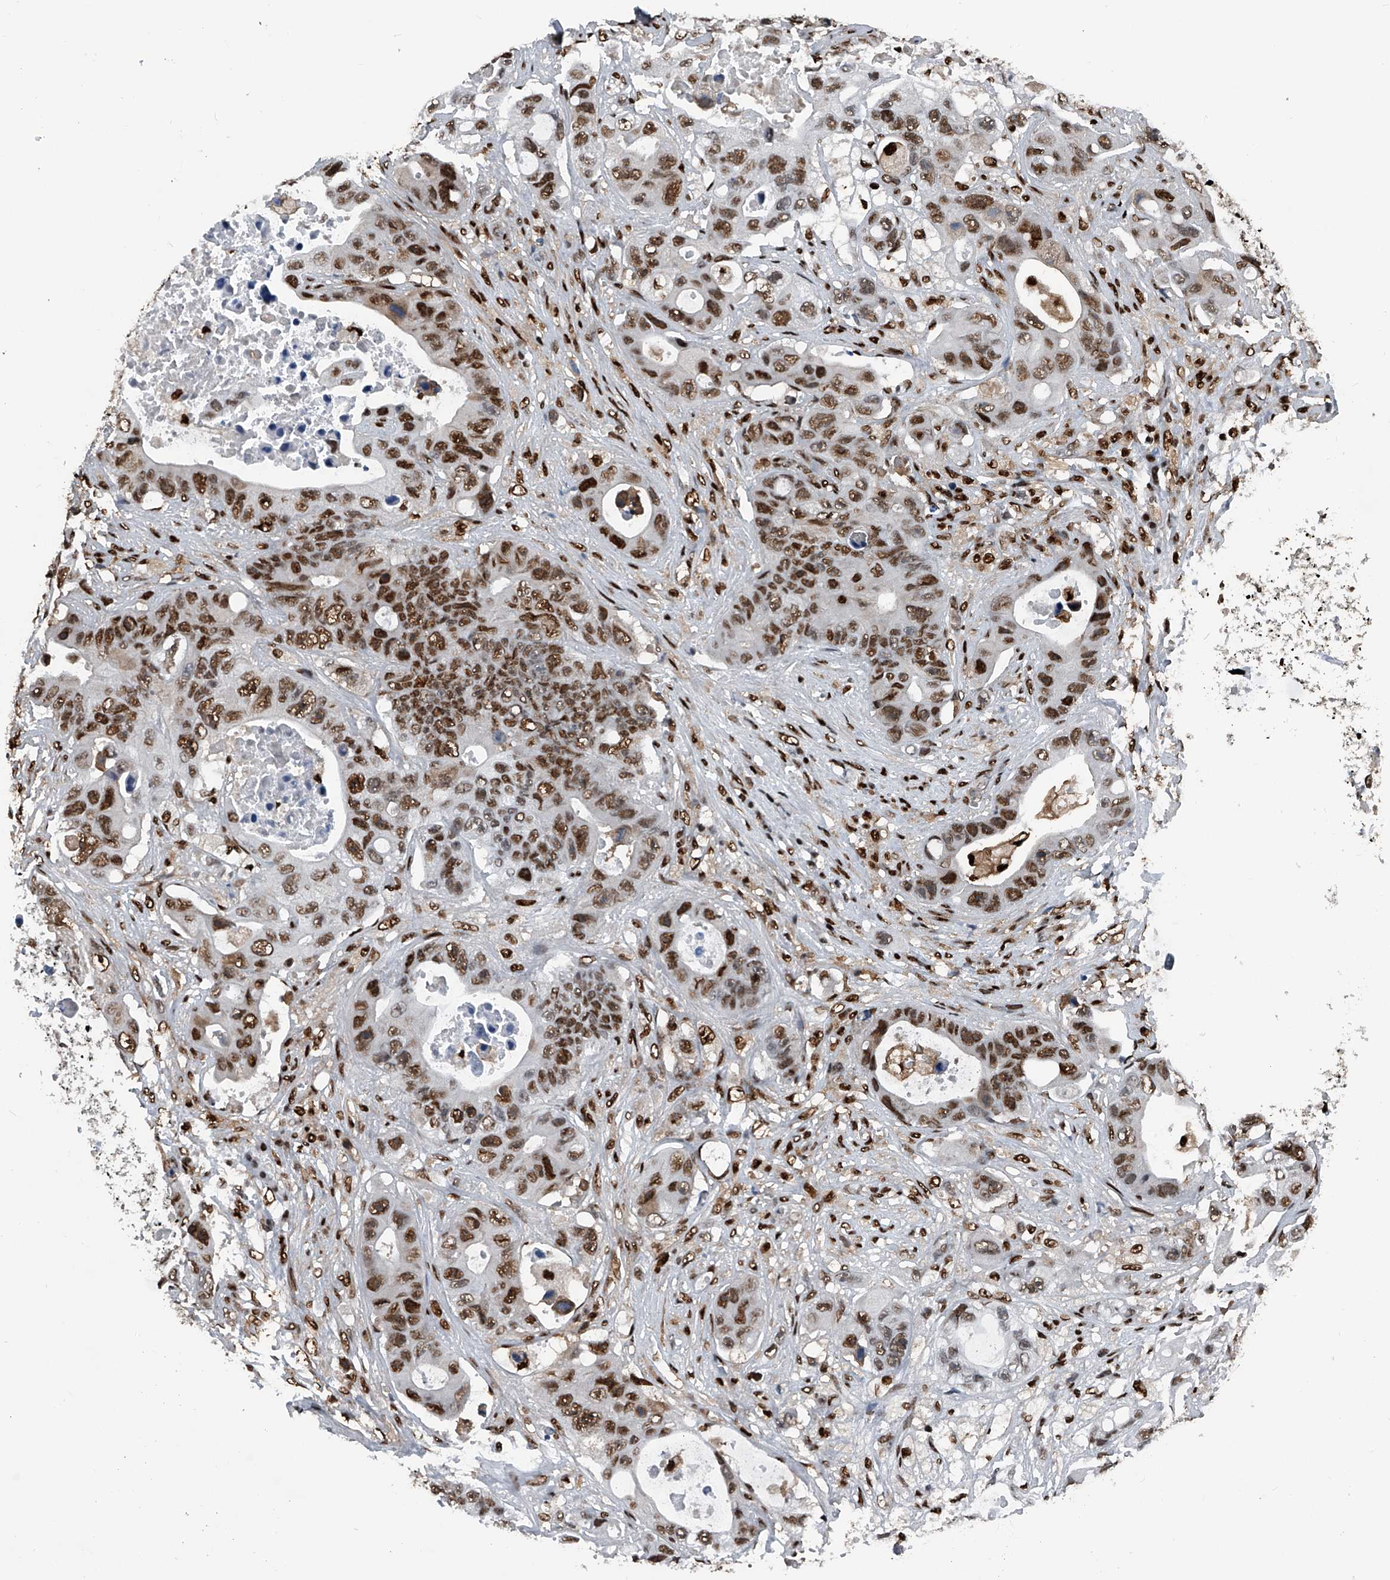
{"staining": {"intensity": "strong", "quantity": "25%-75%", "location": "nuclear"}, "tissue": "colorectal cancer", "cell_type": "Tumor cells", "image_type": "cancer", "snomed": [{"axis": "morphology", "description": "Adenocarcinoma, NOS"}, {"axis": "topography", "description": "Colon"}], "caption": "Immunohistochemical staining of human adenocarcinoma (colorectal) shows strong nuclear protein staining in about 25%-75% of tumor cells.", "gene": "FKBP5", "patient": {"sex": "female", "age": 46}}